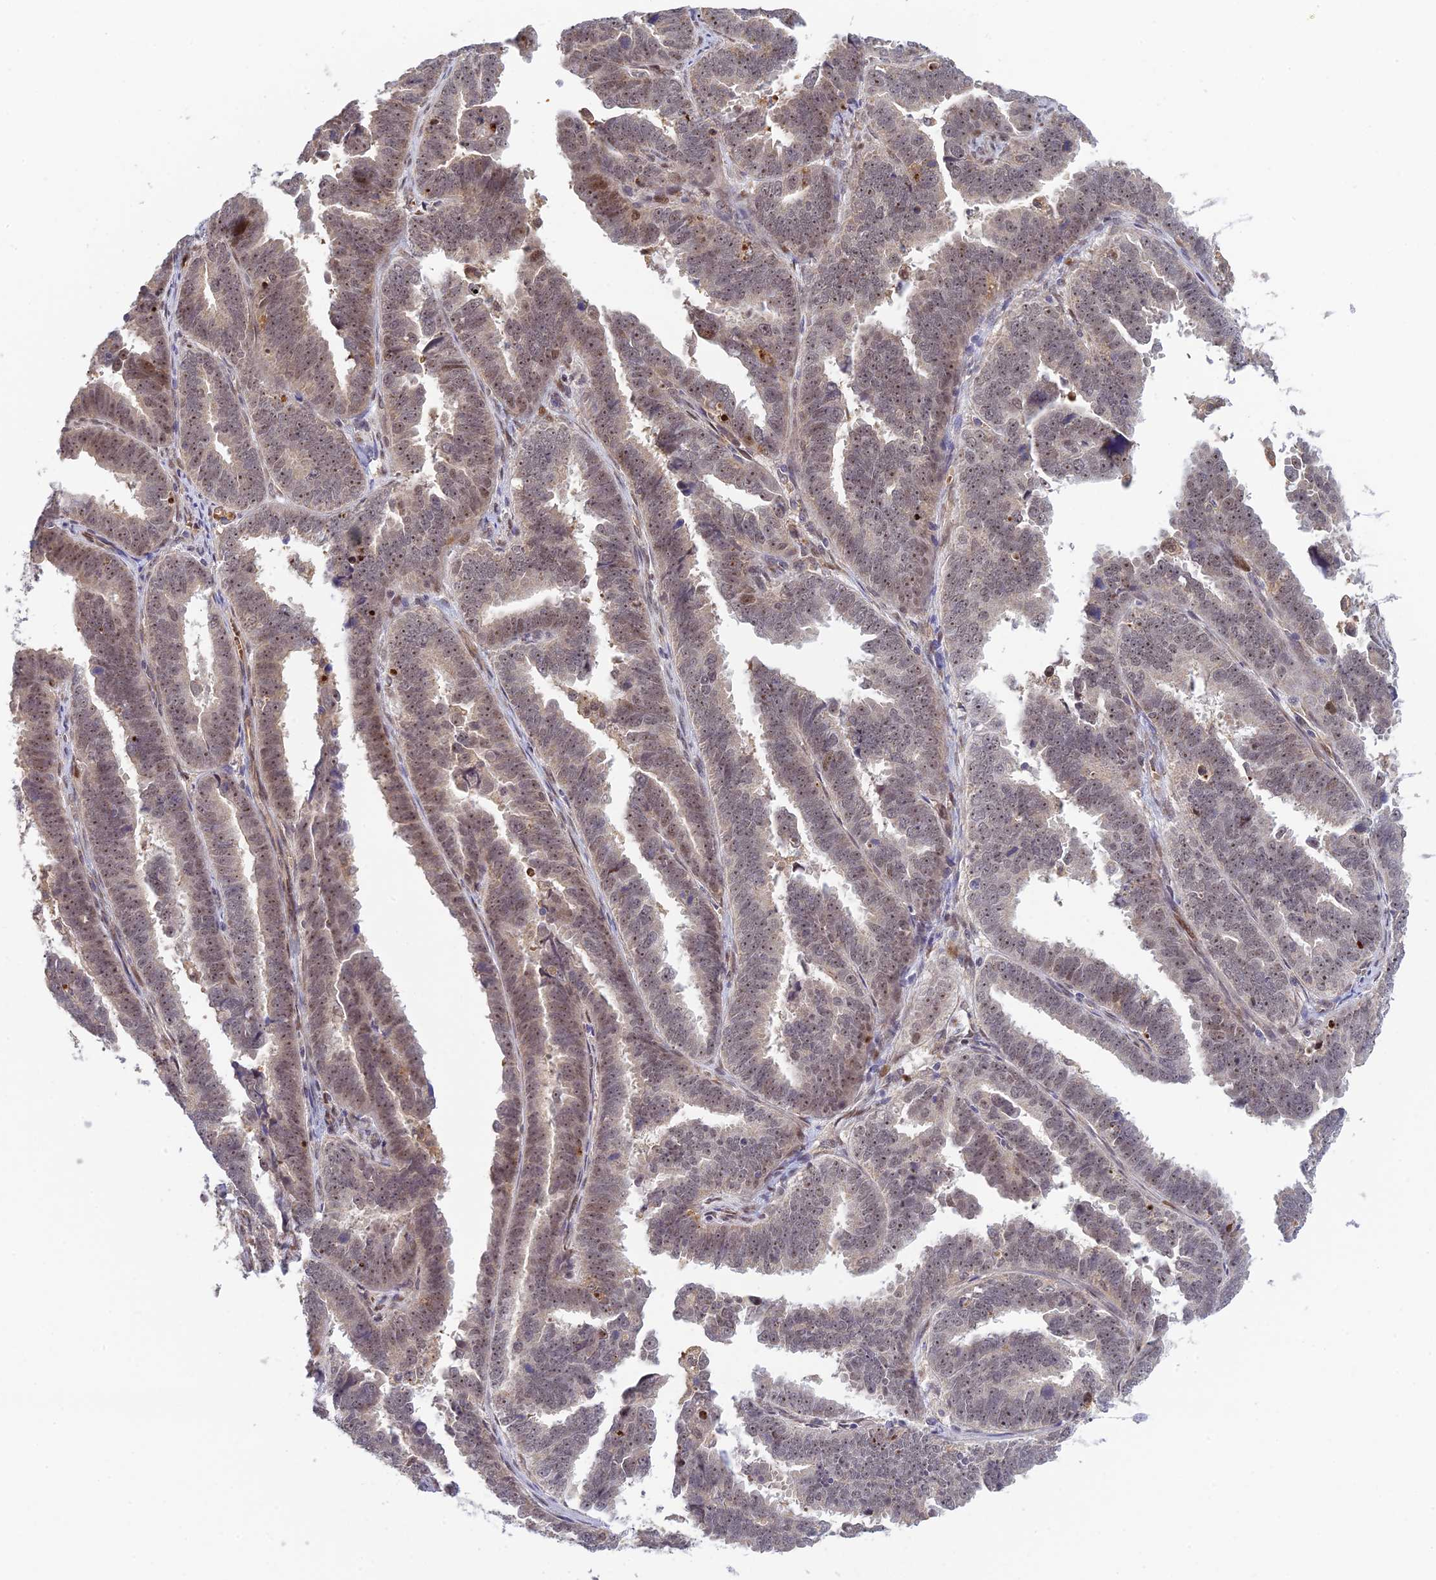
{"staining": {"intensity": "weak", "quantity": "25%-75%", "location": "nuclear"}, "tissue": "endometrial cancer", "cell_type": "Tumor cells", "image_type": "cancer", "snomed": [{"axis": "morphology", "description": "Adenocarcinoma, NOS"}, {"axis": "topography", "description": "Endometrium"}], "caption": "This micrograph exhibits endometrial adenocarcinoma stained with immunohistochemistry to label a protein in brown. The nuclear of tumor cells show weak positivity for the protein. Nuclei are counter-stained blue.", "gene": "UFSP2", "patient": {"sex": "female", "age": 75}}